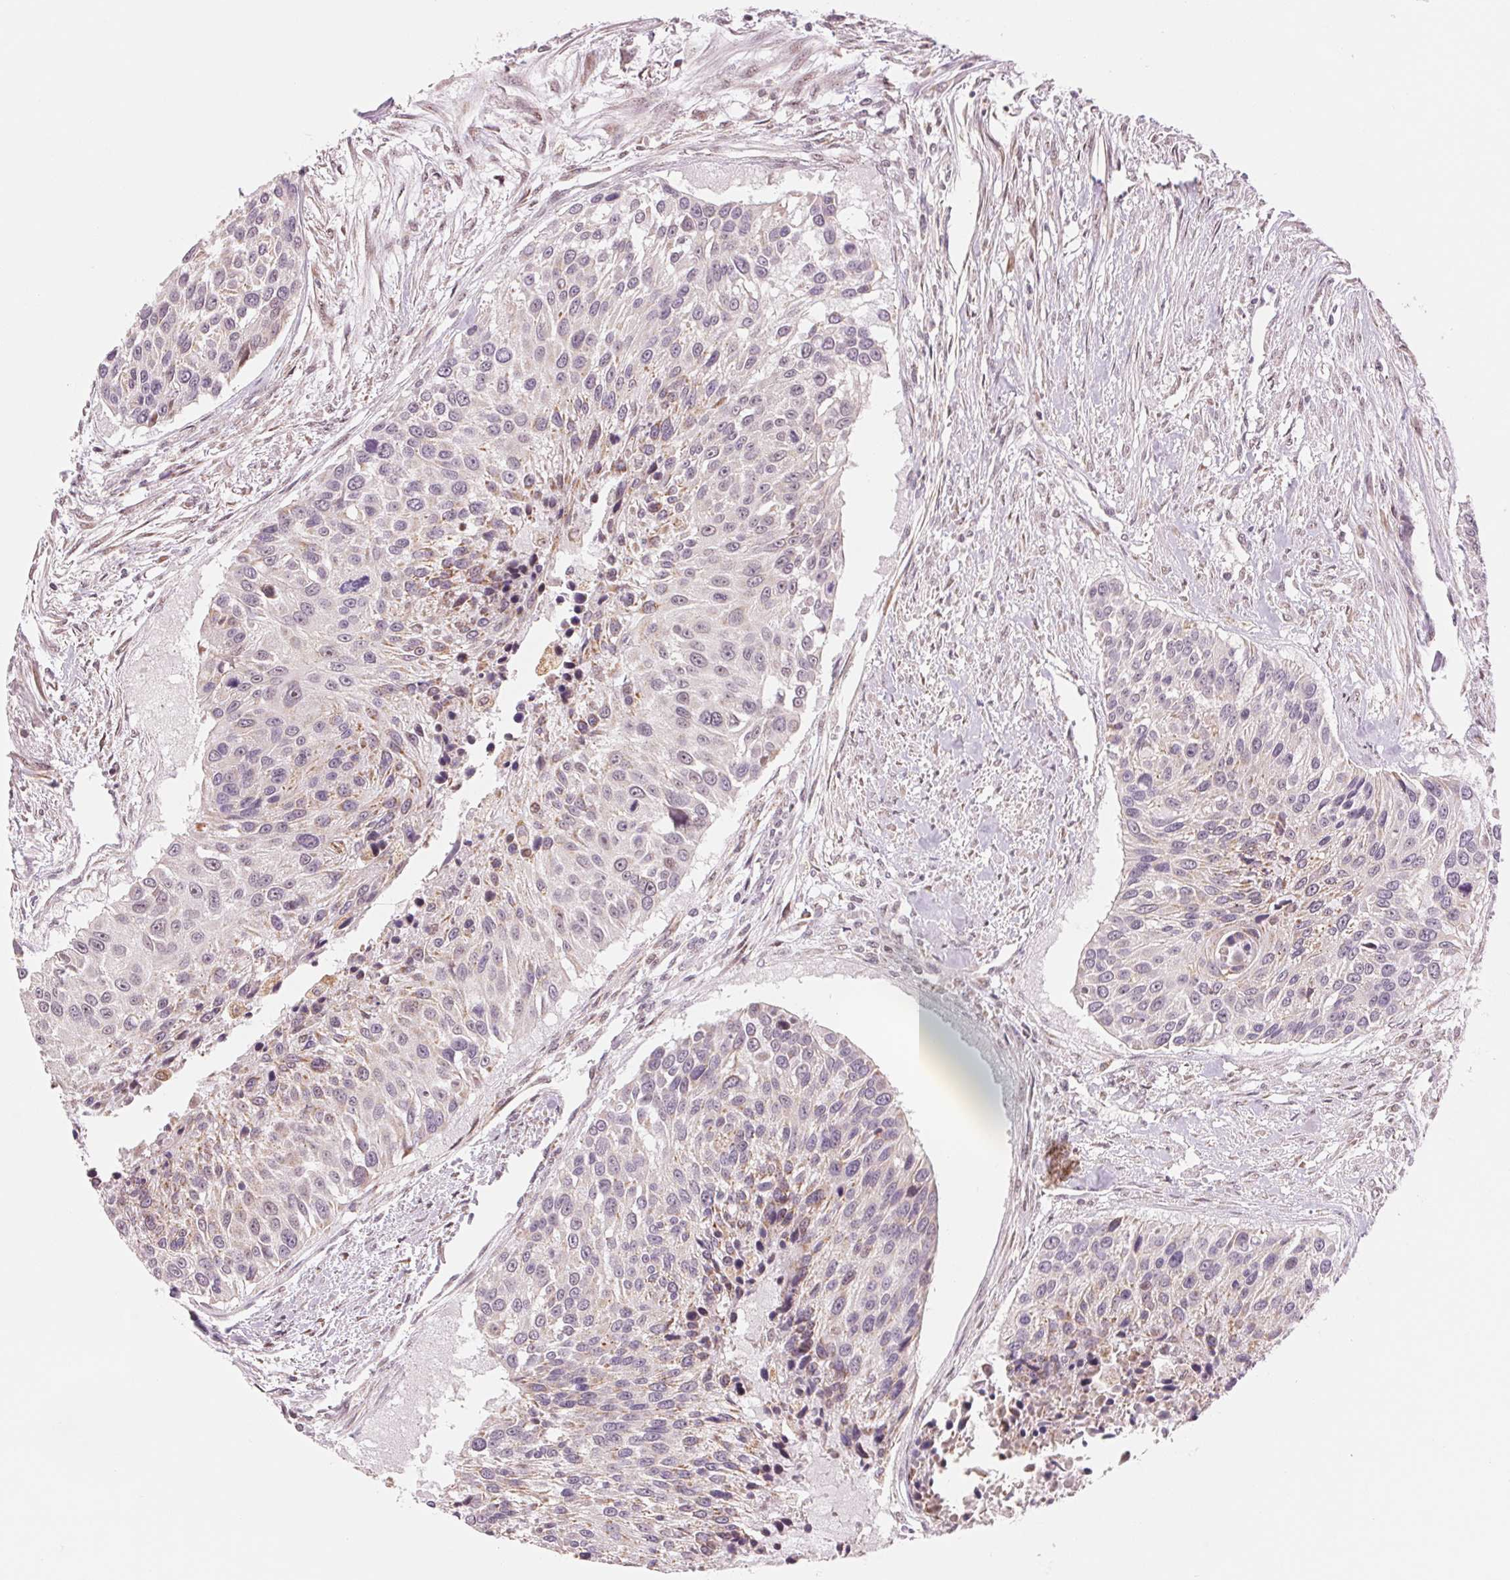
{"staining": {"intensity": "negative", "quantity": "none", "location": "none"}, "tissue": "urothelial cancer", "cell_type": "Tumor cells", "image_type": "cancer", "snomed": [{"axis": "morphology", "description": "Urothelial carcinoma, NOS"}, {"axis": "topography", "description": "Urinary bladder"}], "caption": "High magnification brightfield microscopy of urothelial cancer stained with DAB (brown) and counterstained with hematoxylin (blue): tumor cells show no significant positivity.", "gene": "ARHGAP32", "patient": {"sex": "male", "age": 55}}